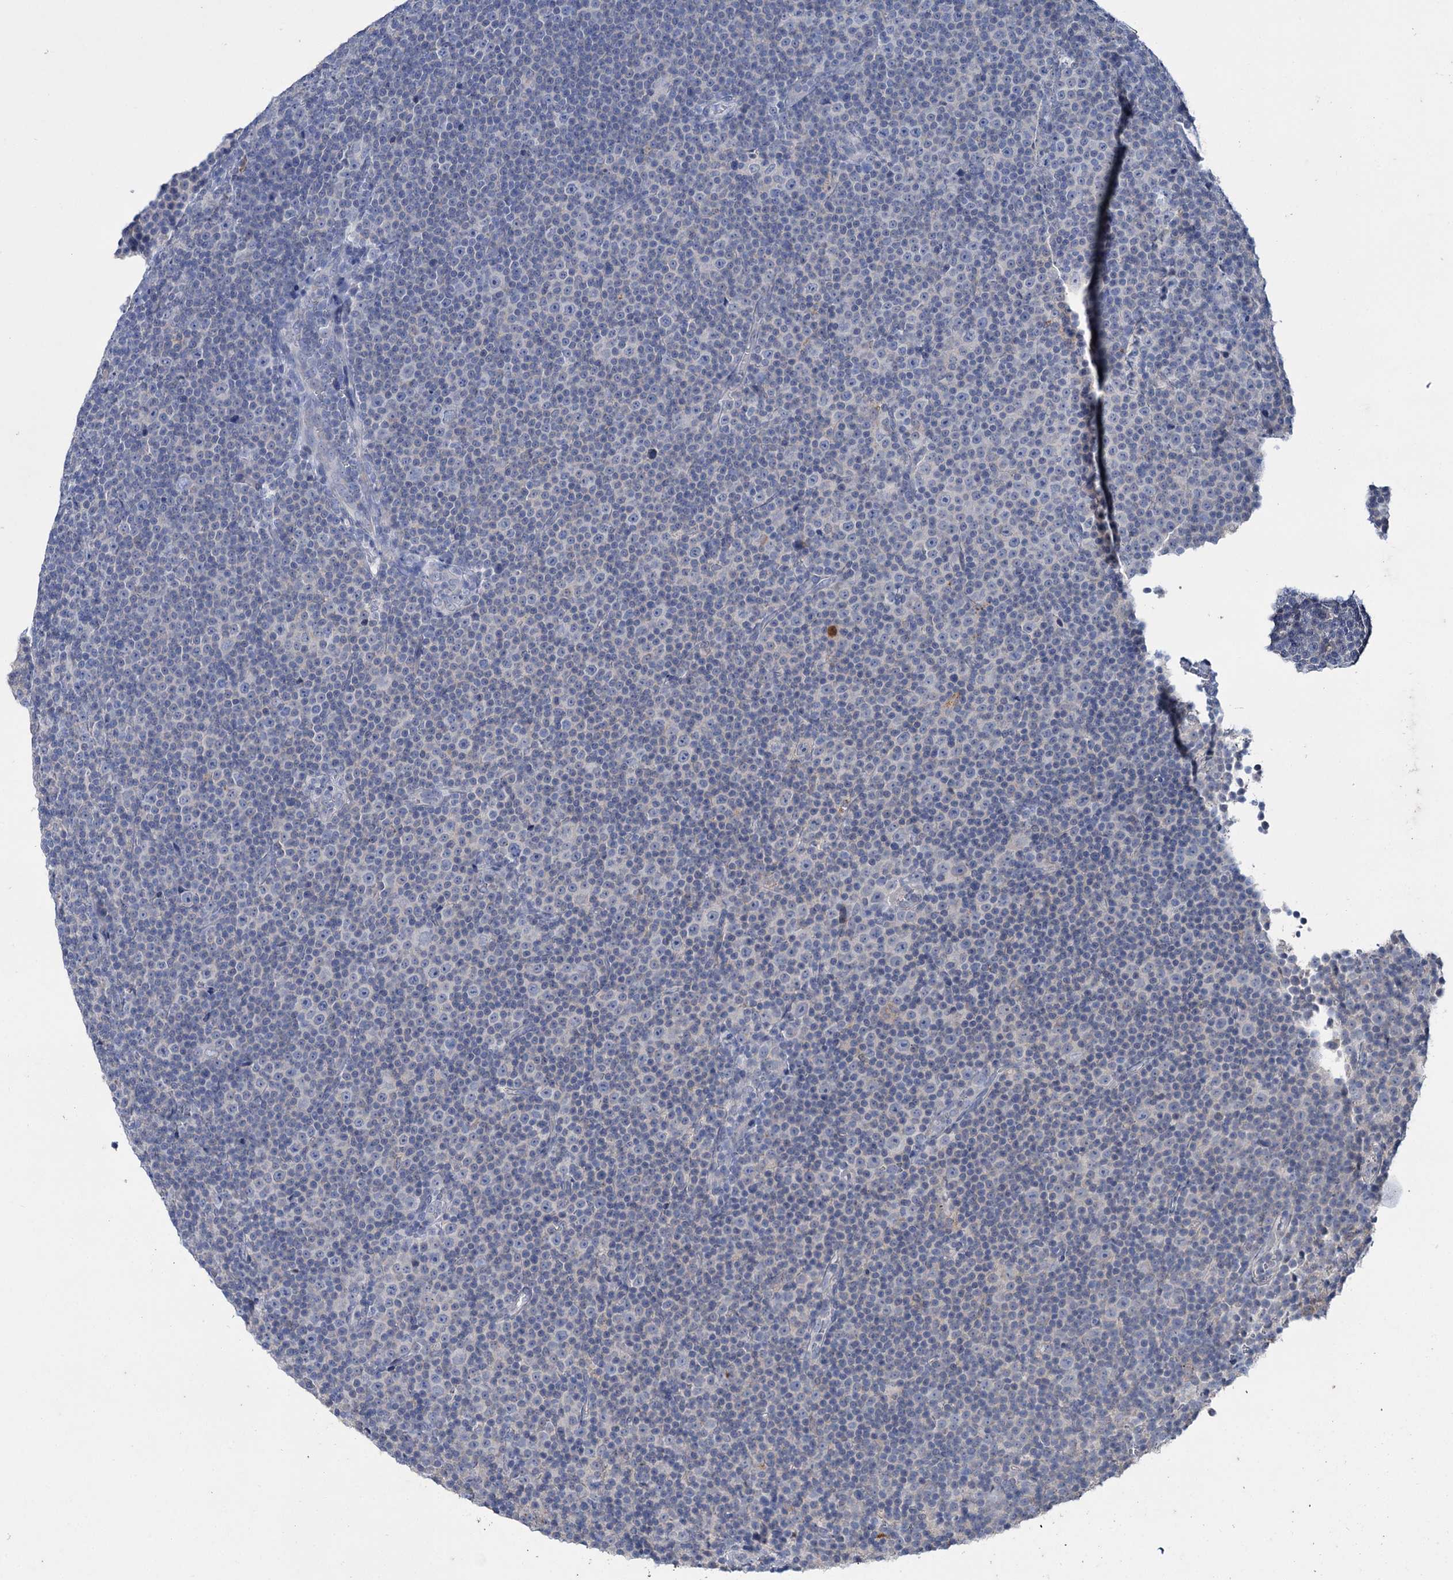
{"staining": {"intensity": "negative", "quantity": "none", "location": "none"}, "tissue": "lymphoma", "cell_type": "Tumor cells", "image_type": "cancer", "snomed": [{"axis": "morphology", "description": "Malignant lymphoma, non-Hodgkin's type, Low grade"}, {"axis": "topography", "description": "Lymph node"}], "caption": "Tumor cells are negative for protein expression in human malignant lymphoma, non-Hodgkin's type (low-grade).", "gene": "LYZL4", "patient": {"sex": "female", "age": 67}}